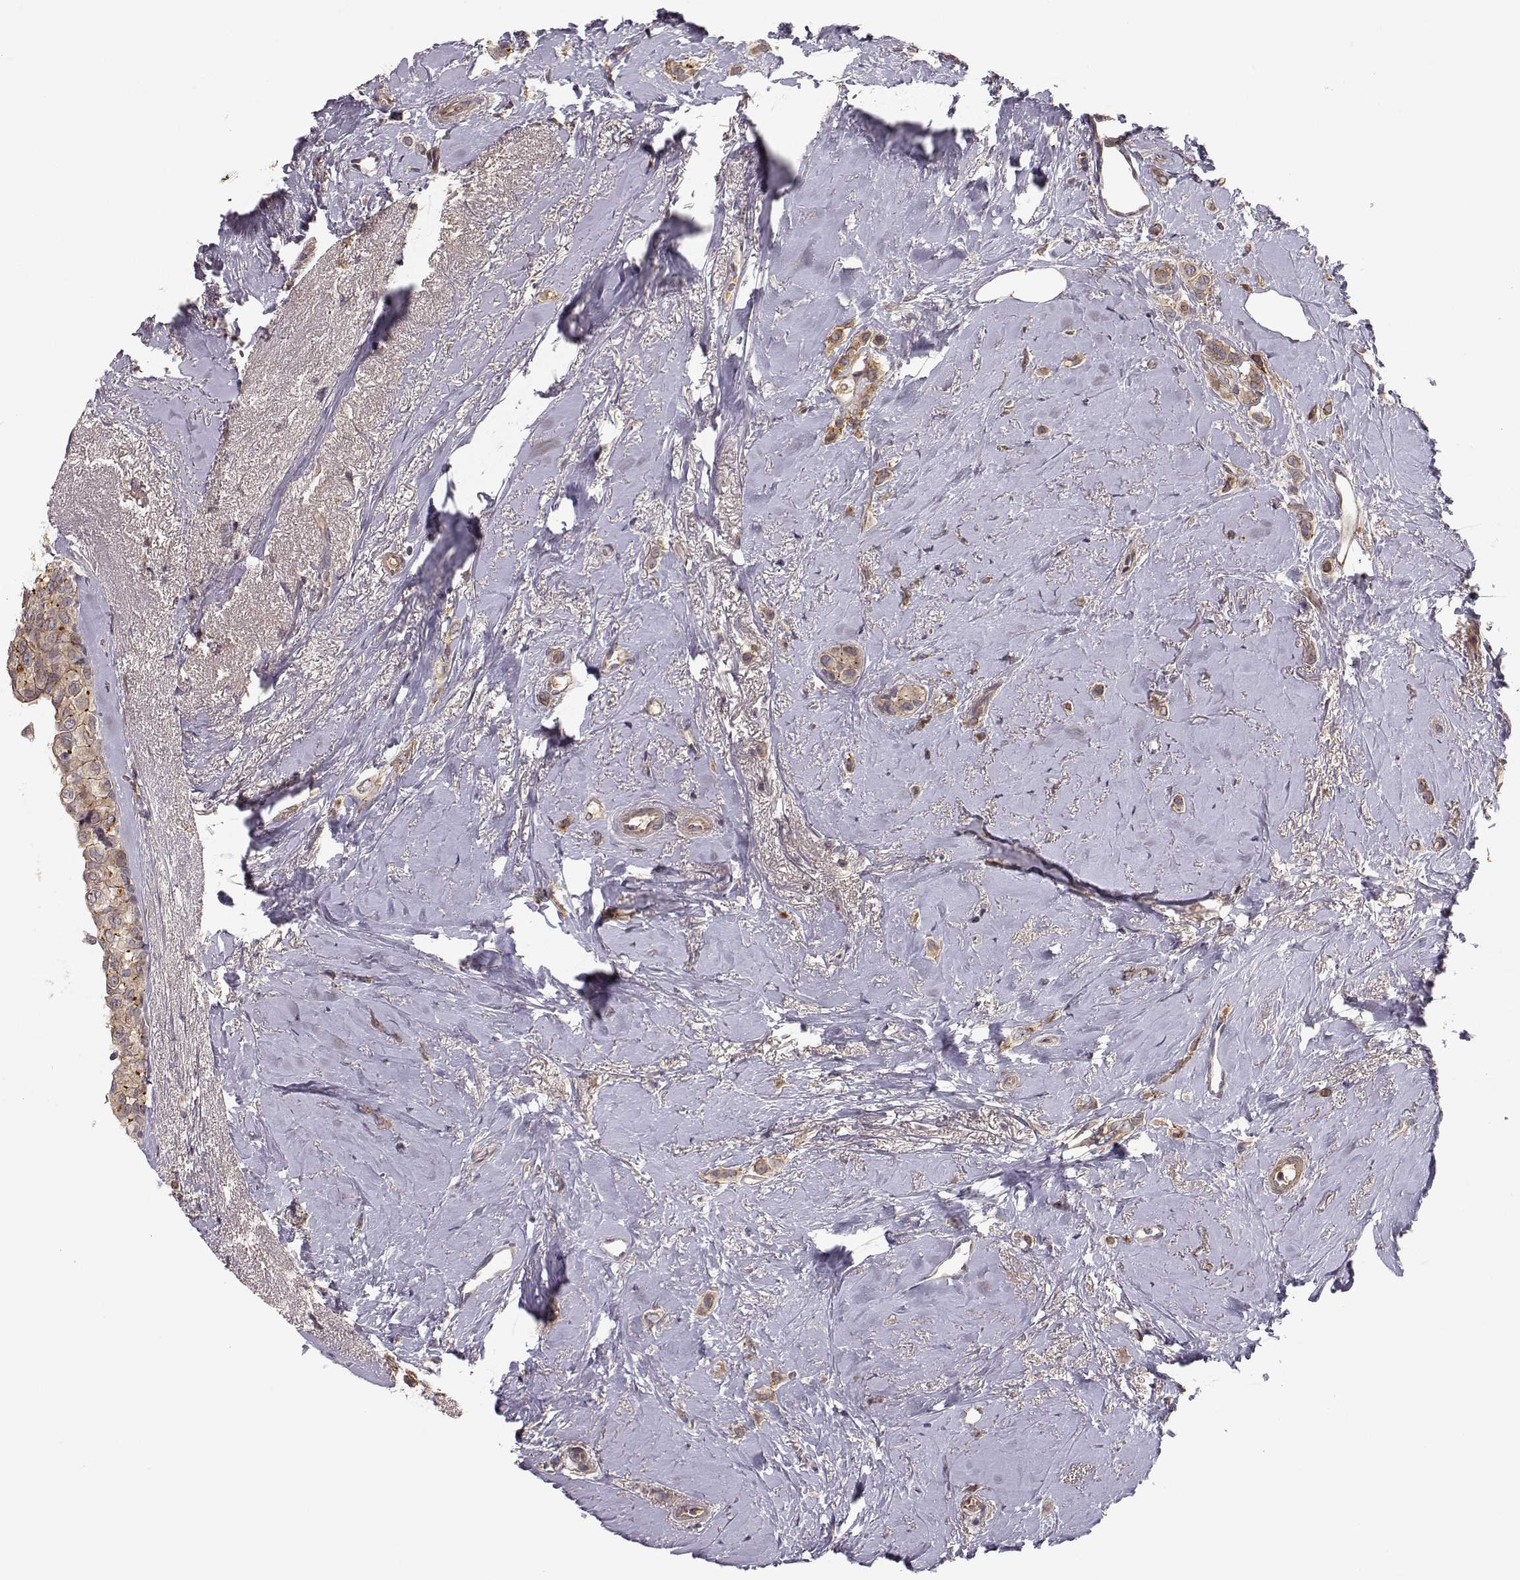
{"staining": {"intensity": "moderate", "quantity": "25%-75%", "location": "cytoplasmic/membranous"}, "tissue": "breast cancer", "cell_type": "Tumor cells", "image_type": "cancer", "snomed": [{"axis": "morphology", "description": "Lobular carcinoma"}, {"axis": "topography", "description": "Breast"}], "caption": "A micrograph of human breast cancer (lobular carcinoma) stained for a protein exhibits moderate cytoplasmic/membranous brown staining in tumor cells.", "gene": "PLEKHG3", "patient": {"sex": "female", "age": 66}}